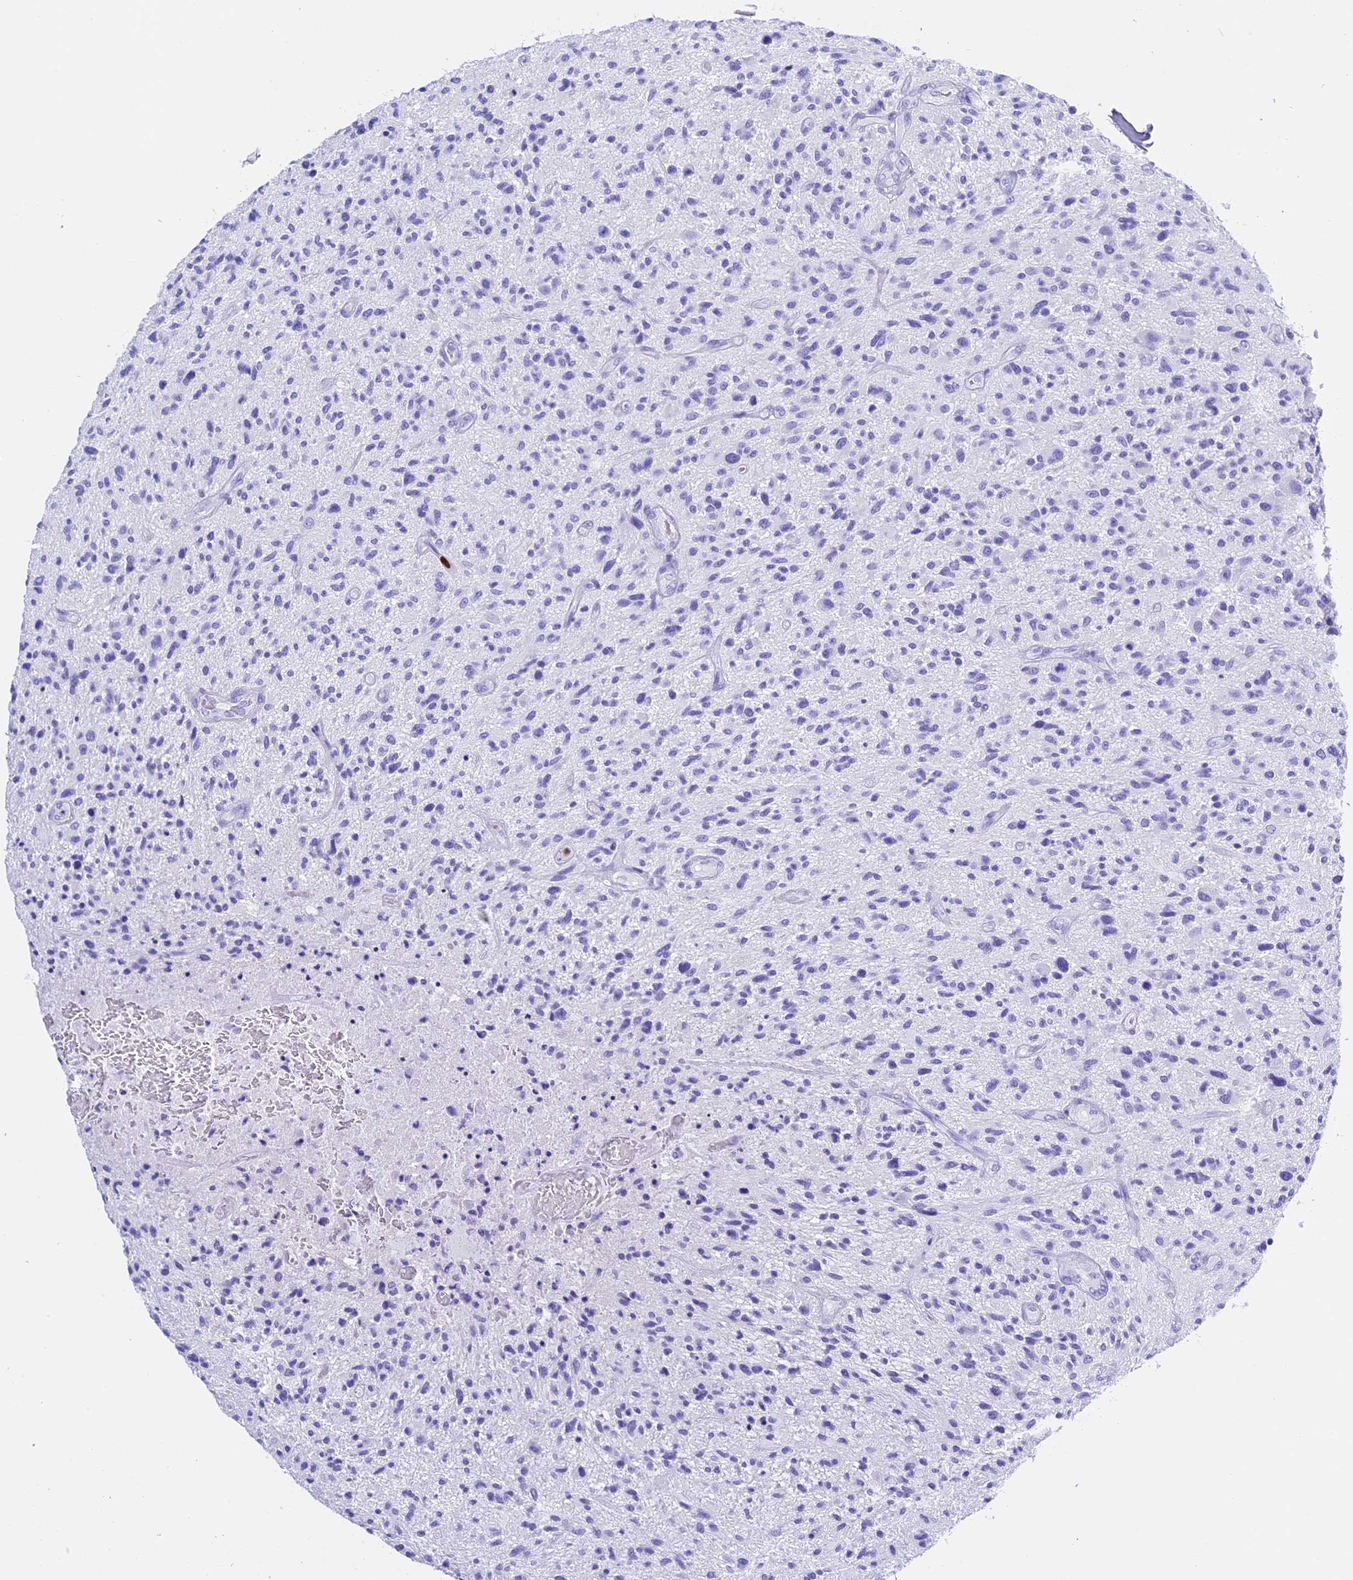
{"staining": {"intensity": "negative", "quantity": "none", "location": "none"}, "tissue": "glioma", "cell_type": "Tumor cells", "image_type": "cancer", "snomed": [{"axis": "morphology", "description": "Glioma, malignant, High grade"}, {"axis": "topography", "description": "Brain"}], "caption": "Tumor cells show no significant protein staining in high-grade glioma (malignant). (DAB (3,3'-diaminobenzidine) IHC visualized using brightfield microscopy, high magnification).", "gene": "CLC", "patient": {"sex": "male", "age": 47}}